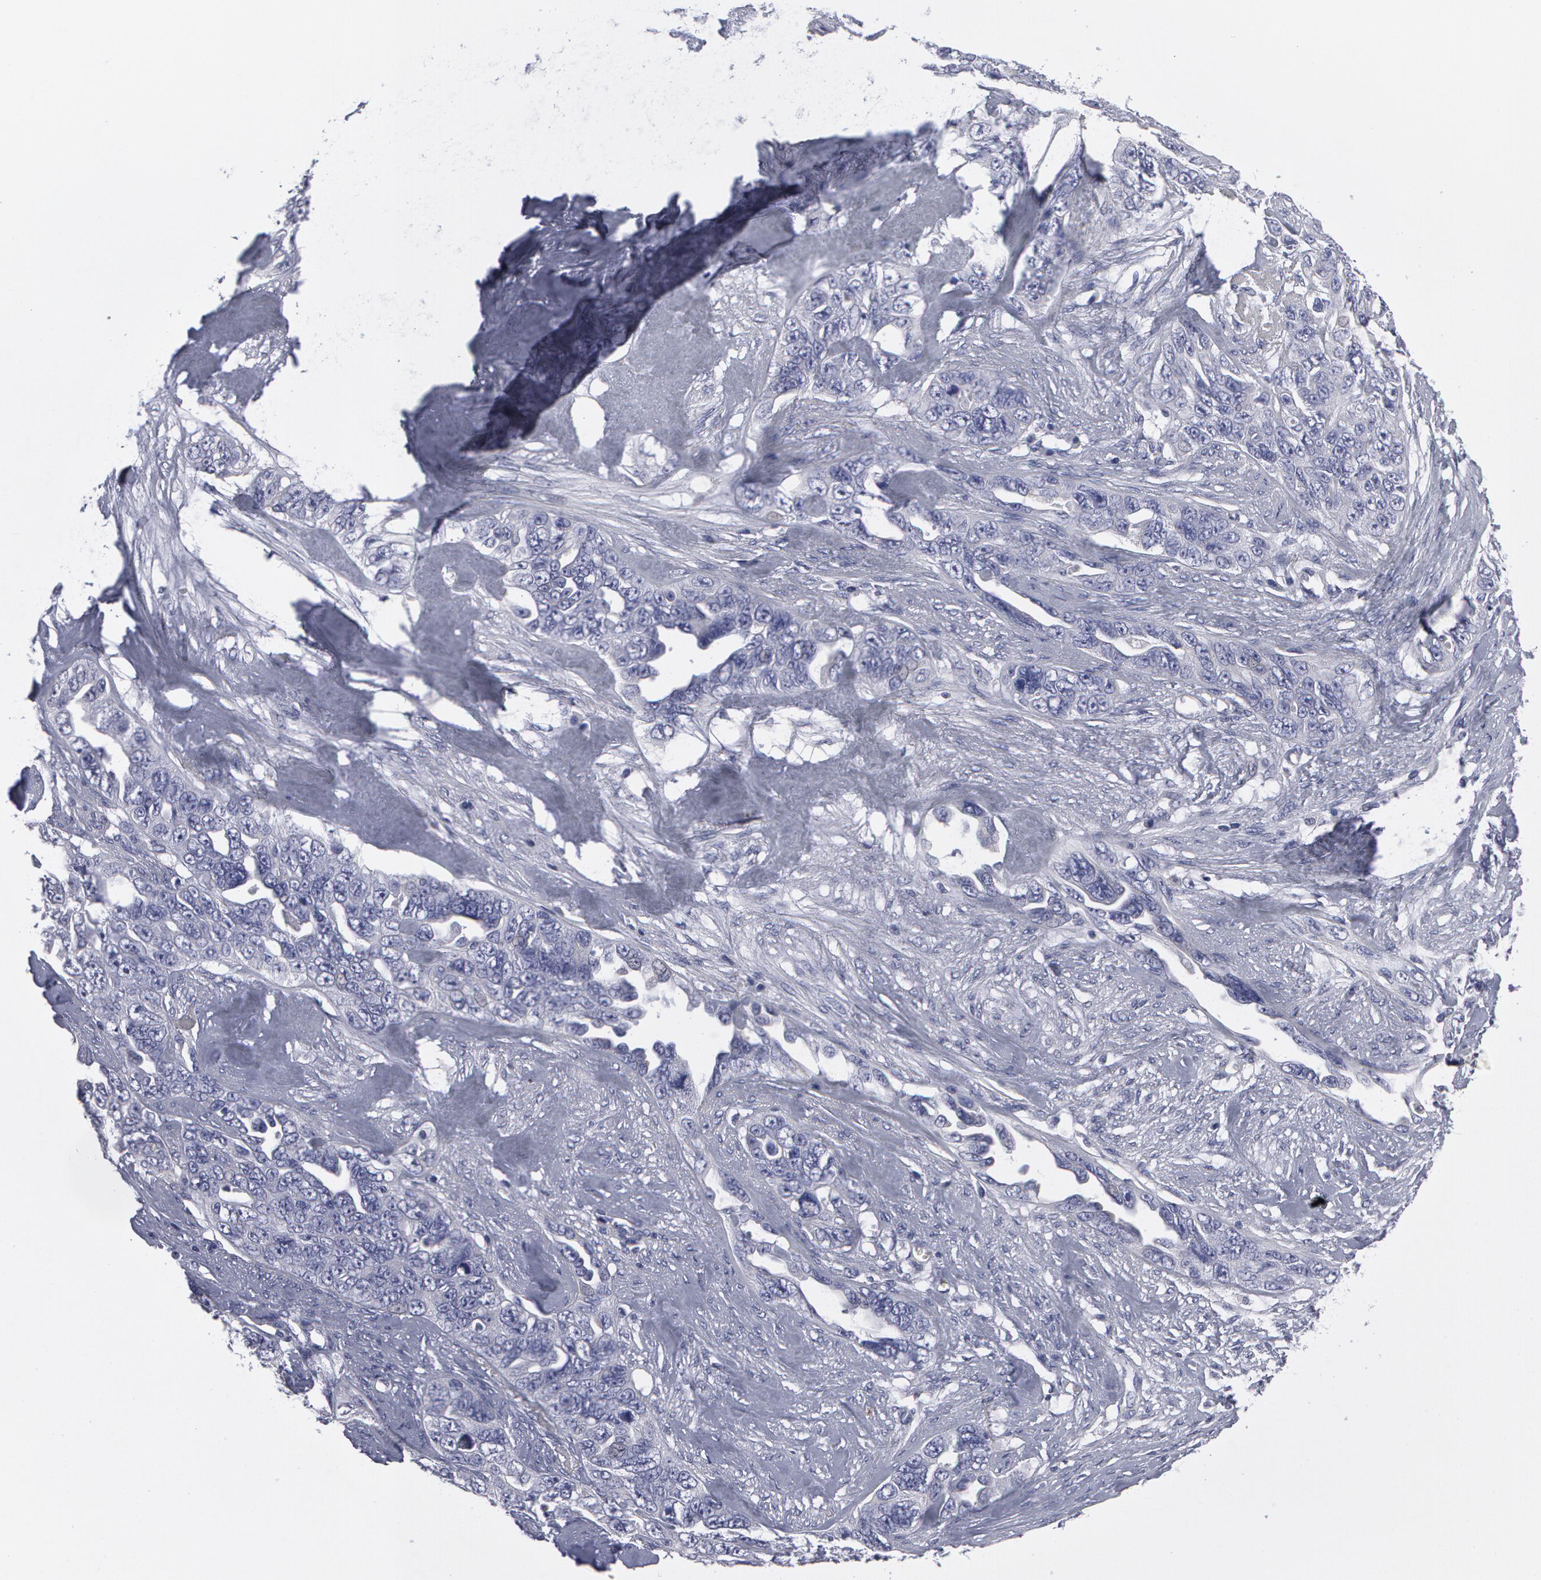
{"staining": {"intensity": "negative", "quantity": "none", "location": "none"}, "tissue": "ovarian cancer", "cell_type": "Tumor cells", "image_type": "cancer", "snomed": [{"axis": "morphology", "description": "Cystadenocarcinoma, serous, NOS"}, {"axis": "topography", "description": "Ovary"}], "caption": "DAB immunohistochemical staining of ovarian serous cystadenocarcinoma displays no significant staining in tumor cells. The staining is performed using DAB (3,3'-diaminobenzidine) brown chromogen with nuclei counter-stained in using hematoxylin.", "gene": "SMC1B", "patient": {"sex": "female", "age": 63}}